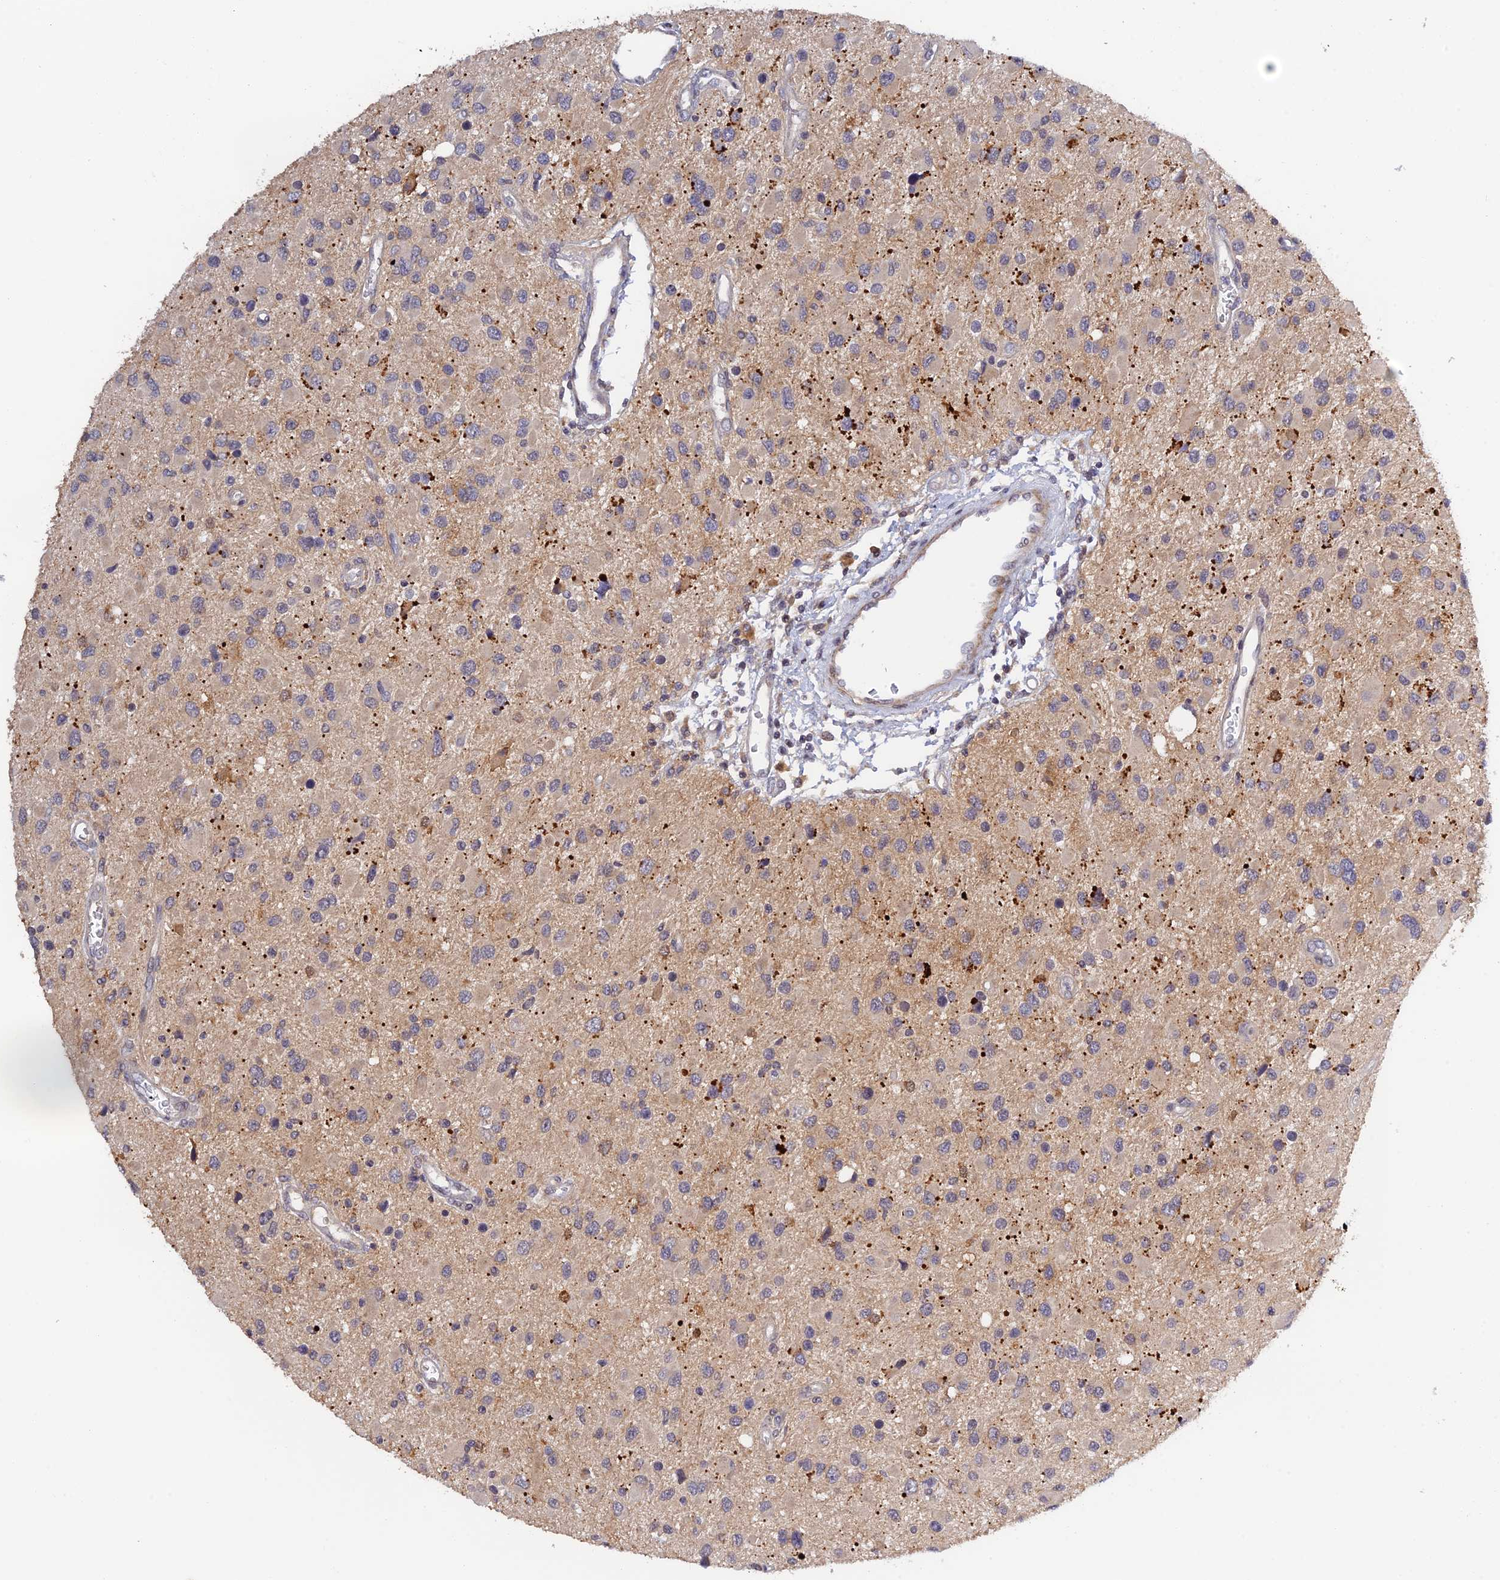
{"staining": {"intensity": "negative", "quantity": "none", "location": "none"}, "tissue": "glioma", "cell_type": "Tumor cells", "image_type": "cancer", "snomed": [{"axis": "morphology", "description": "Glioma, malignant, High grade"}, {"axis": "topography", "description": "Brain"}], "caption": "Immunohistochemistry (IHC) micrograph of human malignant glioma (high-grade) stained for a protein (brown), which displays no expression in tumor cells. The staining is performed using DAB brown chromogen with nuclei counter-stained in using hematoxylin.", "gene": "CWH43", "patient": {"sex": "male", "age": 53}}